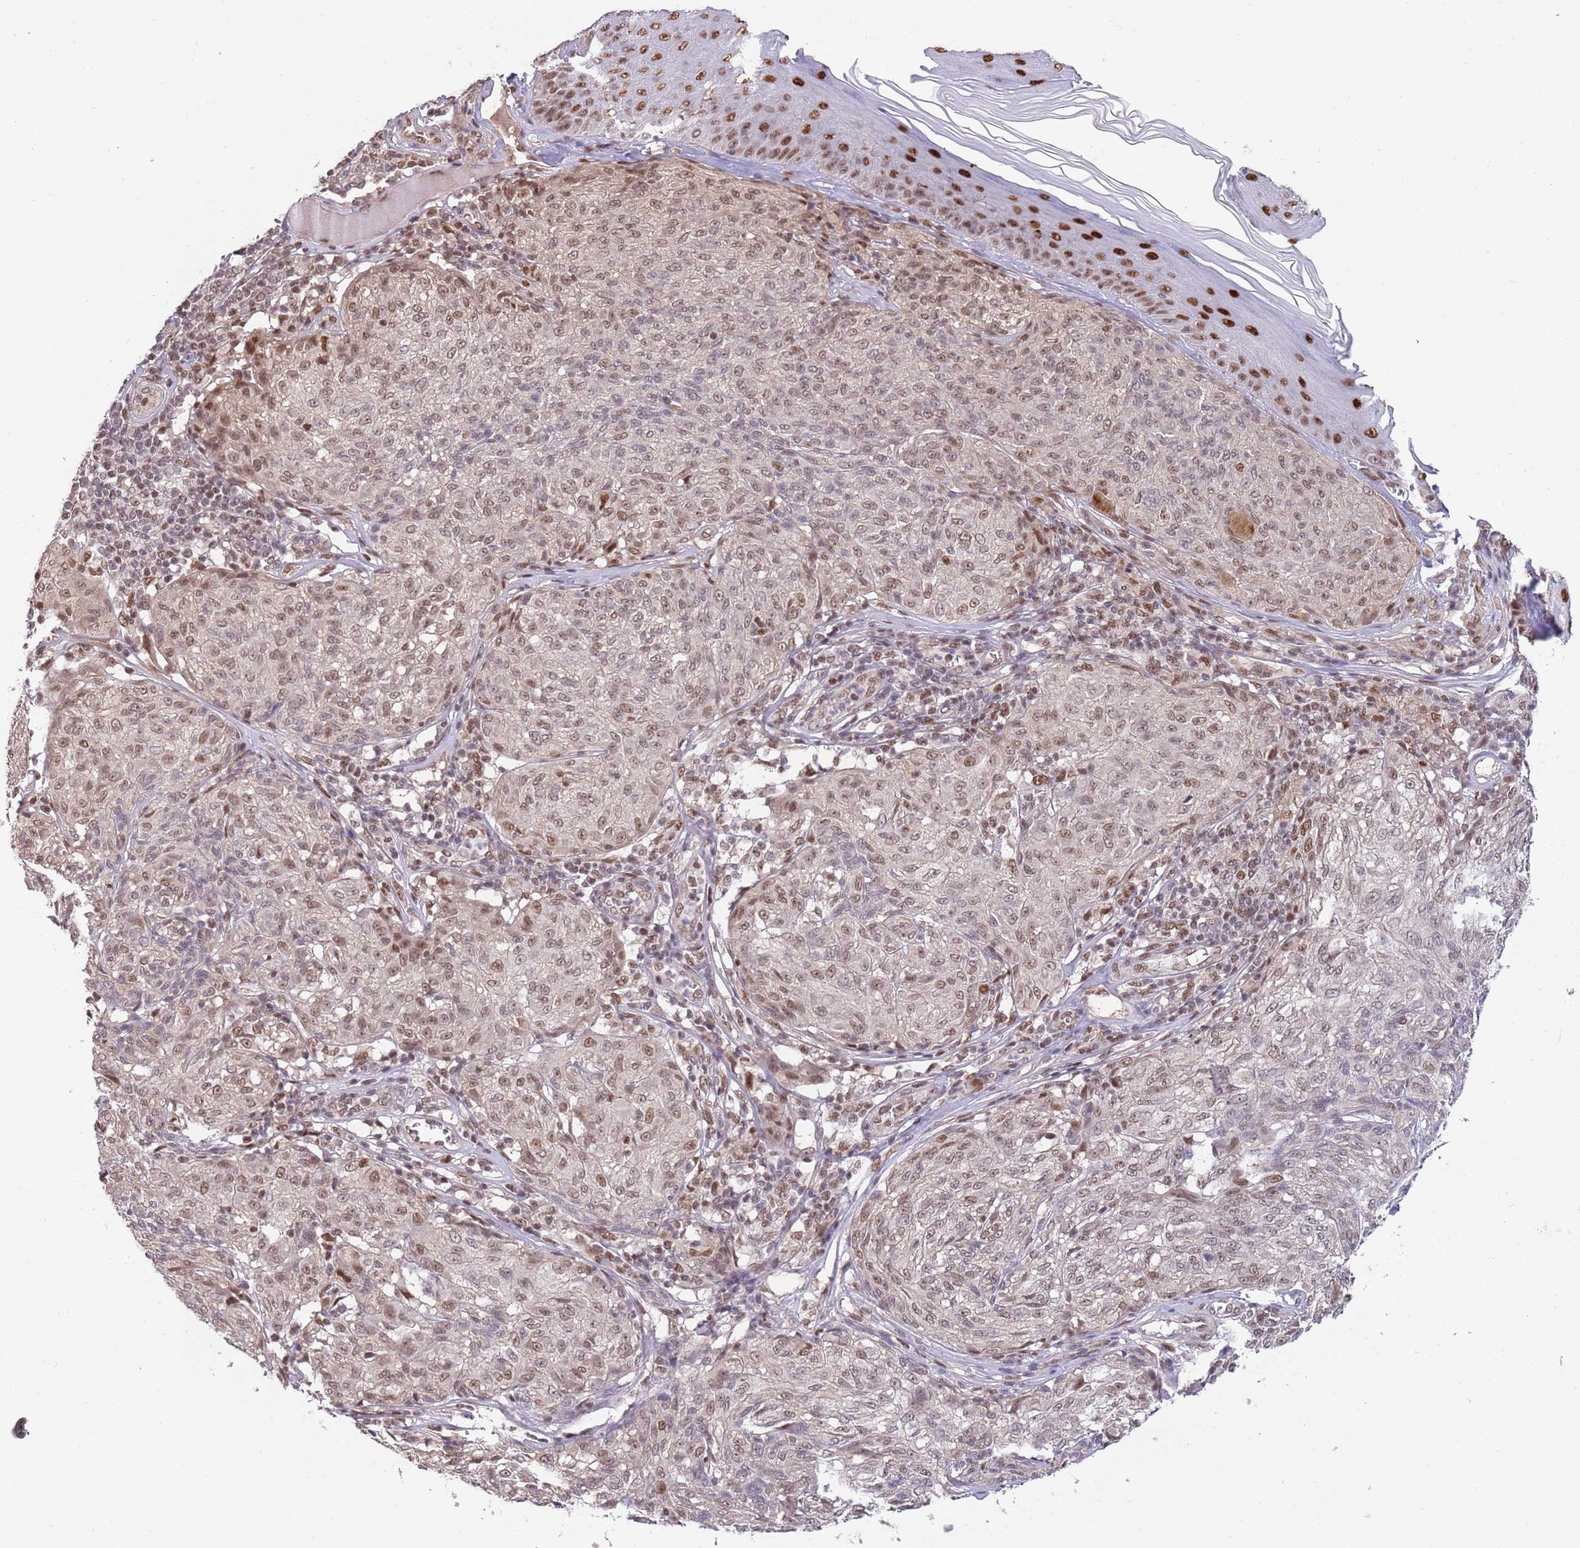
{"staining": {"intensity": "moderate", "quantity": ">75%", "location": "nuclear"}, "tissue": "melanoma", "cell_type": "Tumor cells", "image_type": "cancer", "snomed": [{"axis": "morphology", "description": "Malignant melanoma, NOS"}, {"axis": "topography", "description": "Skin"}], "caption": "A brown stain labels moderate nuclear positivity of a protein in human malignant melanoma tumor cells.", "gene": "ZBTB7A", "patient": {"sex": "female", "age": 63}}